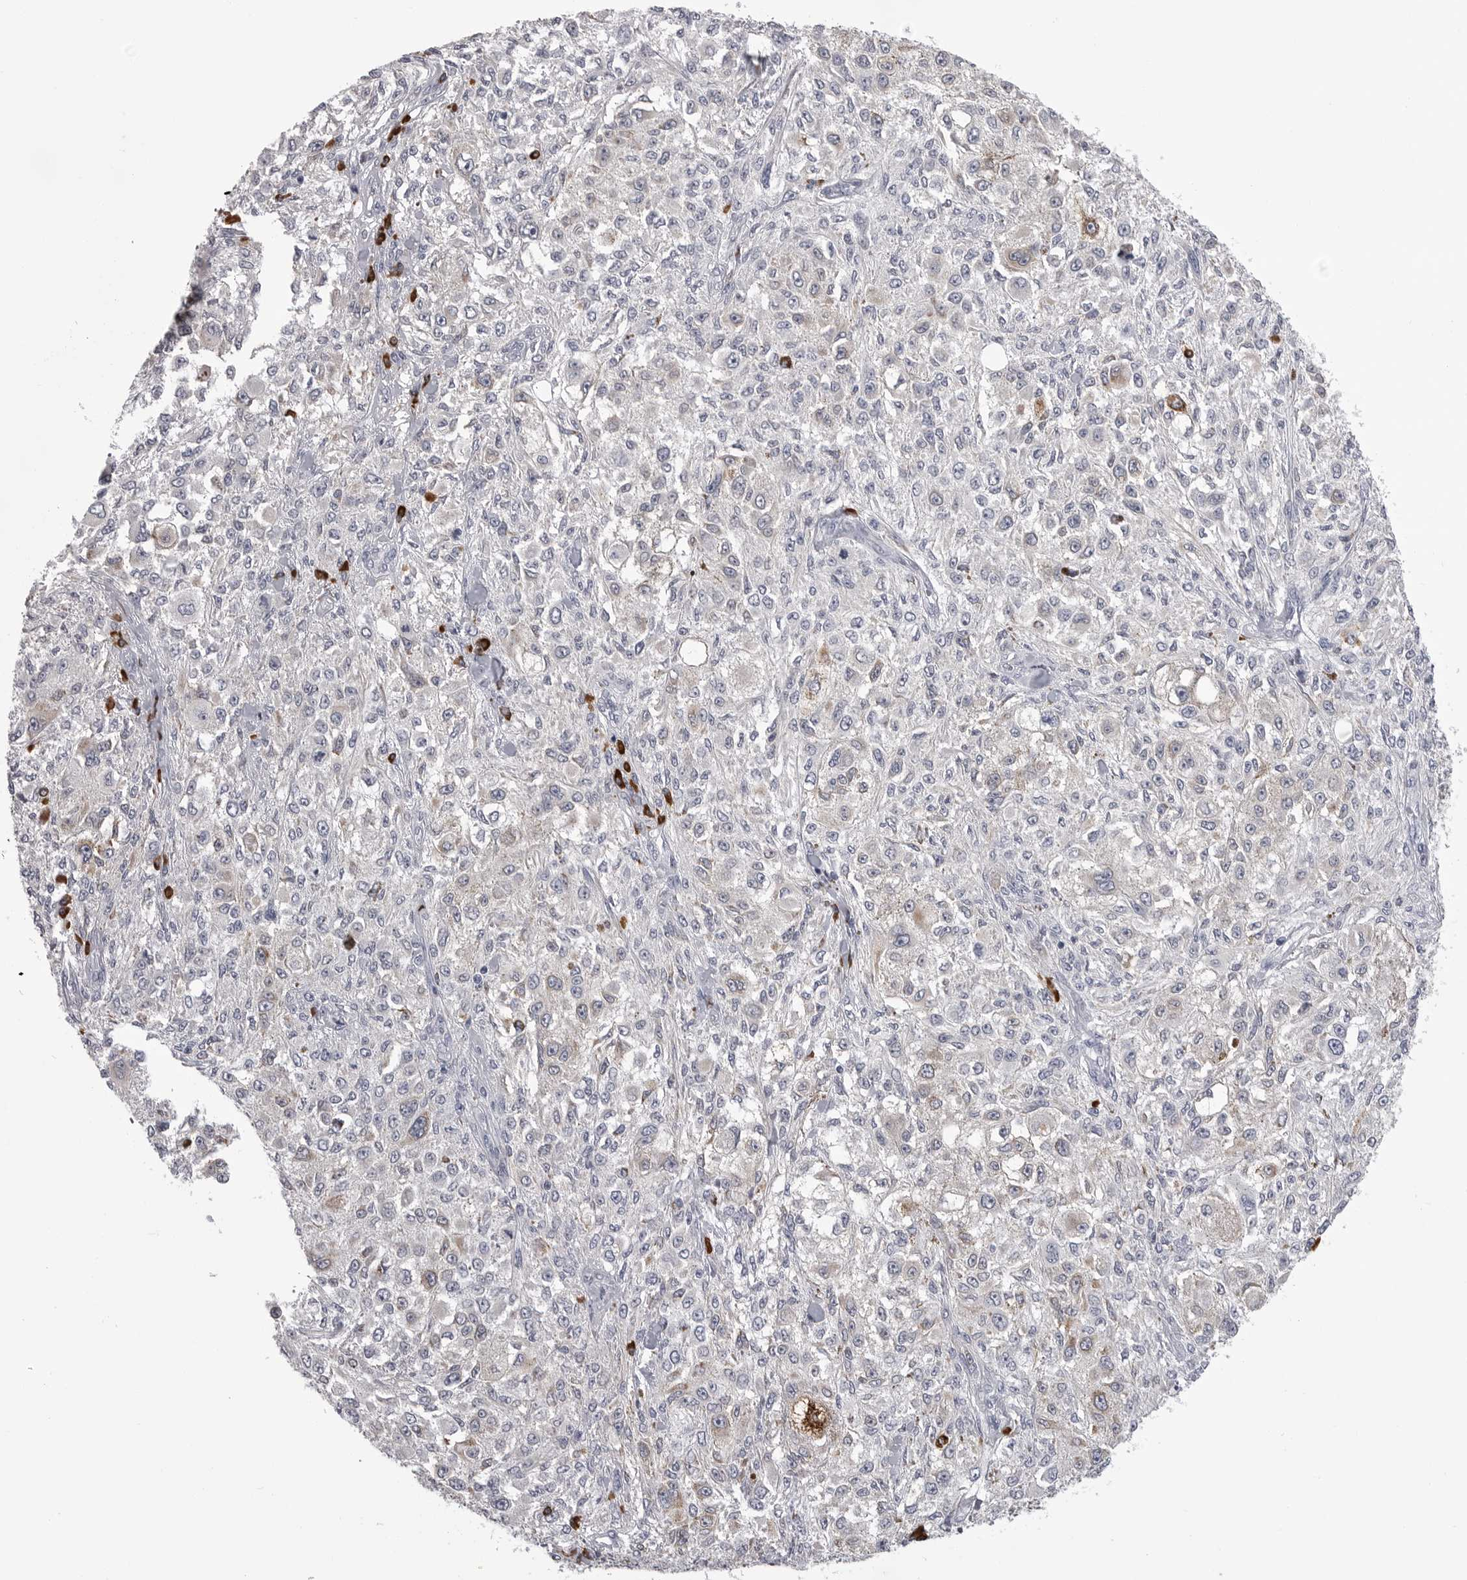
{"staining": {"intensity": "negative", "quantity": "none", "location": "none"}, "tissue": "melanoma", "cell_type": "Tumor cells", "image_type": "cancer", "snomed": [{"axis": "morphology", "description": "Necrosis, NOS"}, {"axis": "morphology", "description": "Malignant melanoma, NOS"}, {"axis": "topography", "description": "Skin"}], "caption": "High power microscopy image of an immunohistochemistry (IHC) image of melanoma, revealing no significant expression in tumor cells.", "gene": "FKBP2", "patient": {"sex": "female", "age": 87}}